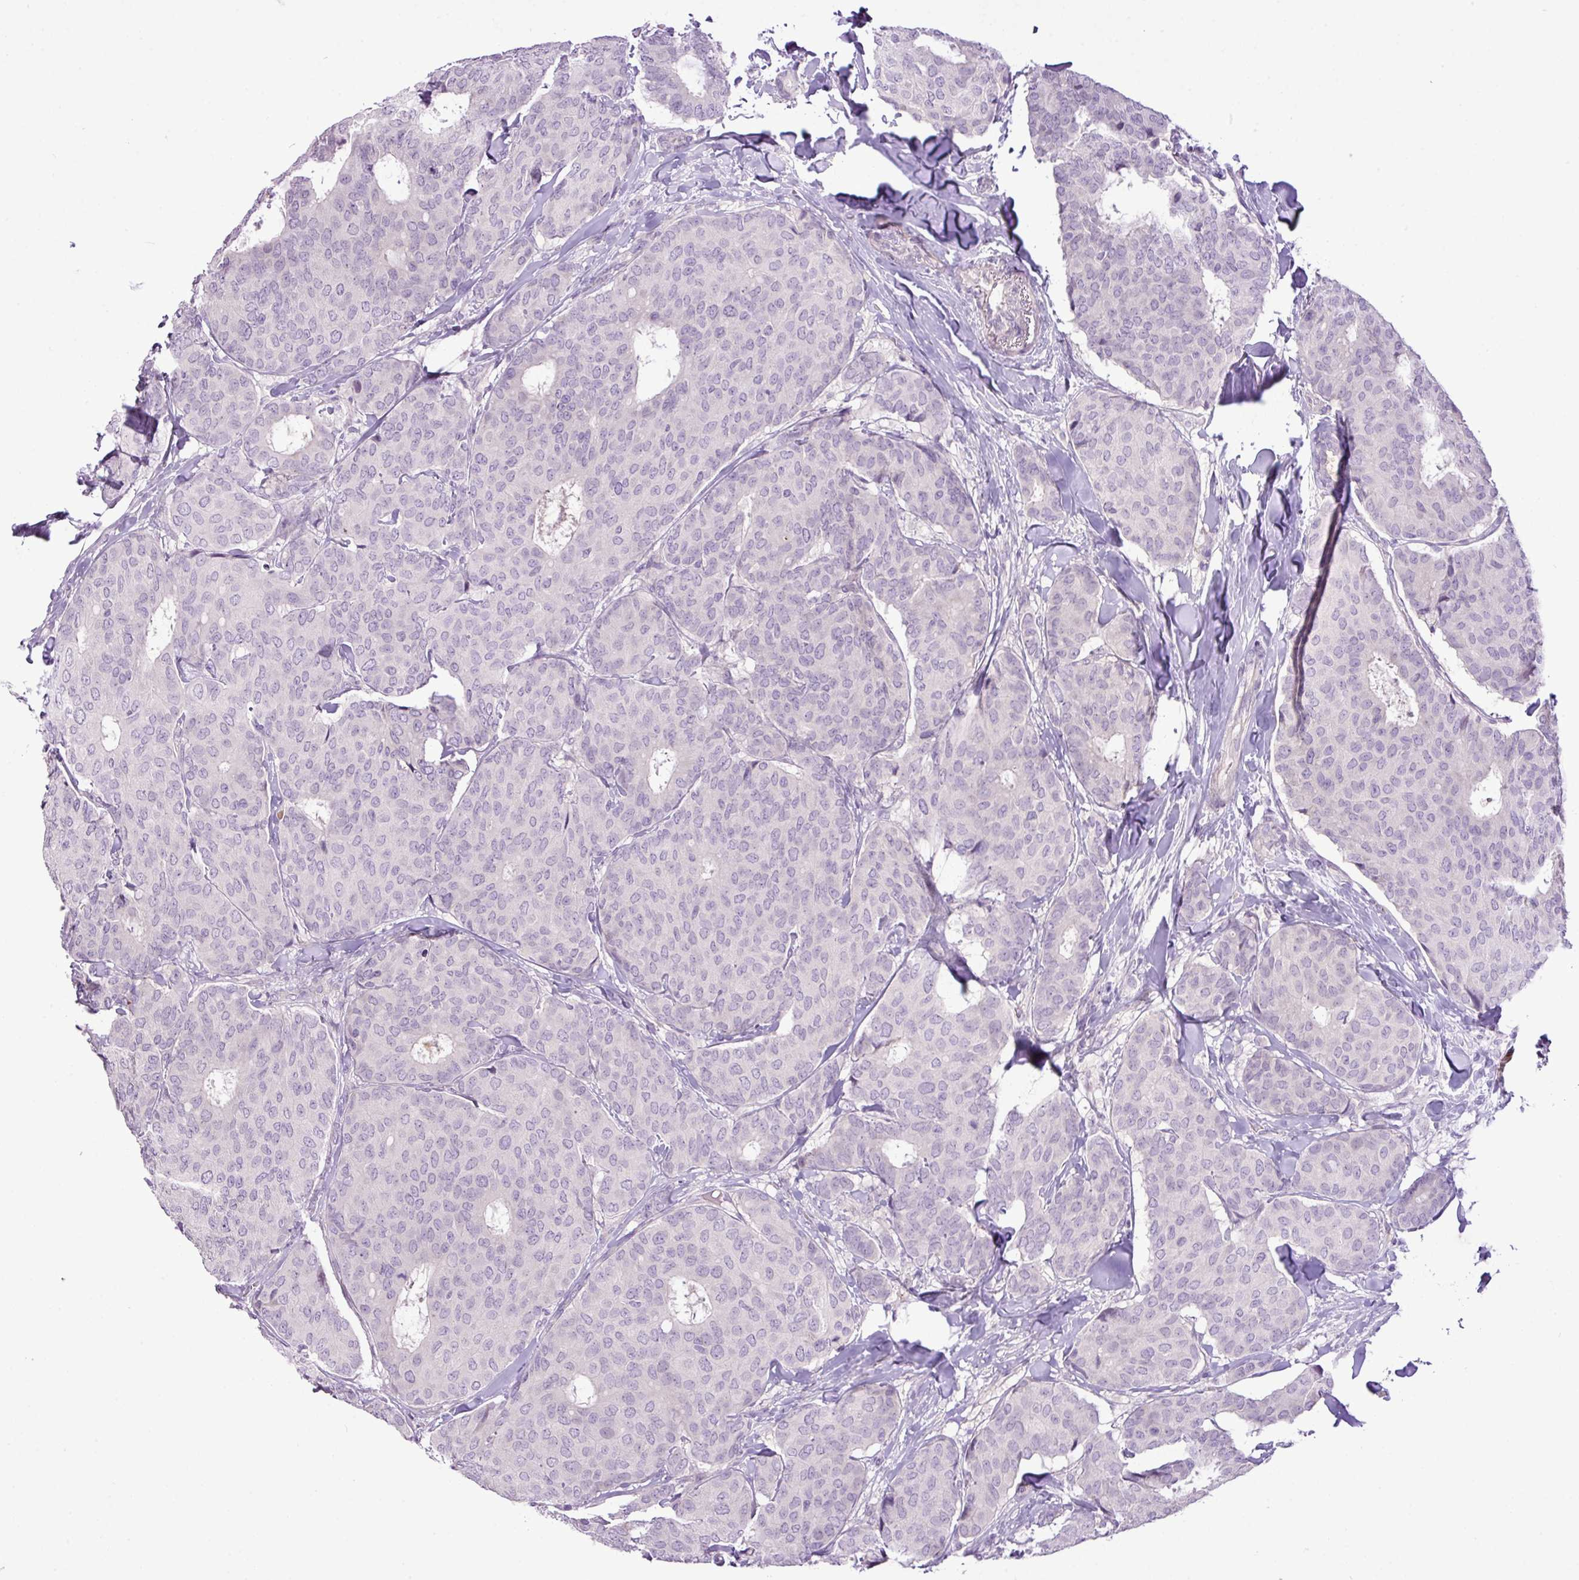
{"staining": {"intensity": "negative", "quantity": "none", "location": "none"}, "tissue": "breast cancer", "cell_type": "Tumor cells", "image_type": "cancer", "snomed": [{"axis": "morphology", "description": "Duct carcinoma"}, {"axis": "topography", "description": "Breast"}], "caption": "Infiltrating ductal carcinoma (breast) was stained to show a protein in brown. There is no significant expression in tumor cells. Nuclei are stained in blue.", "gene": "DNAJB13", "patient": {"sex": "female", "age": 75}}